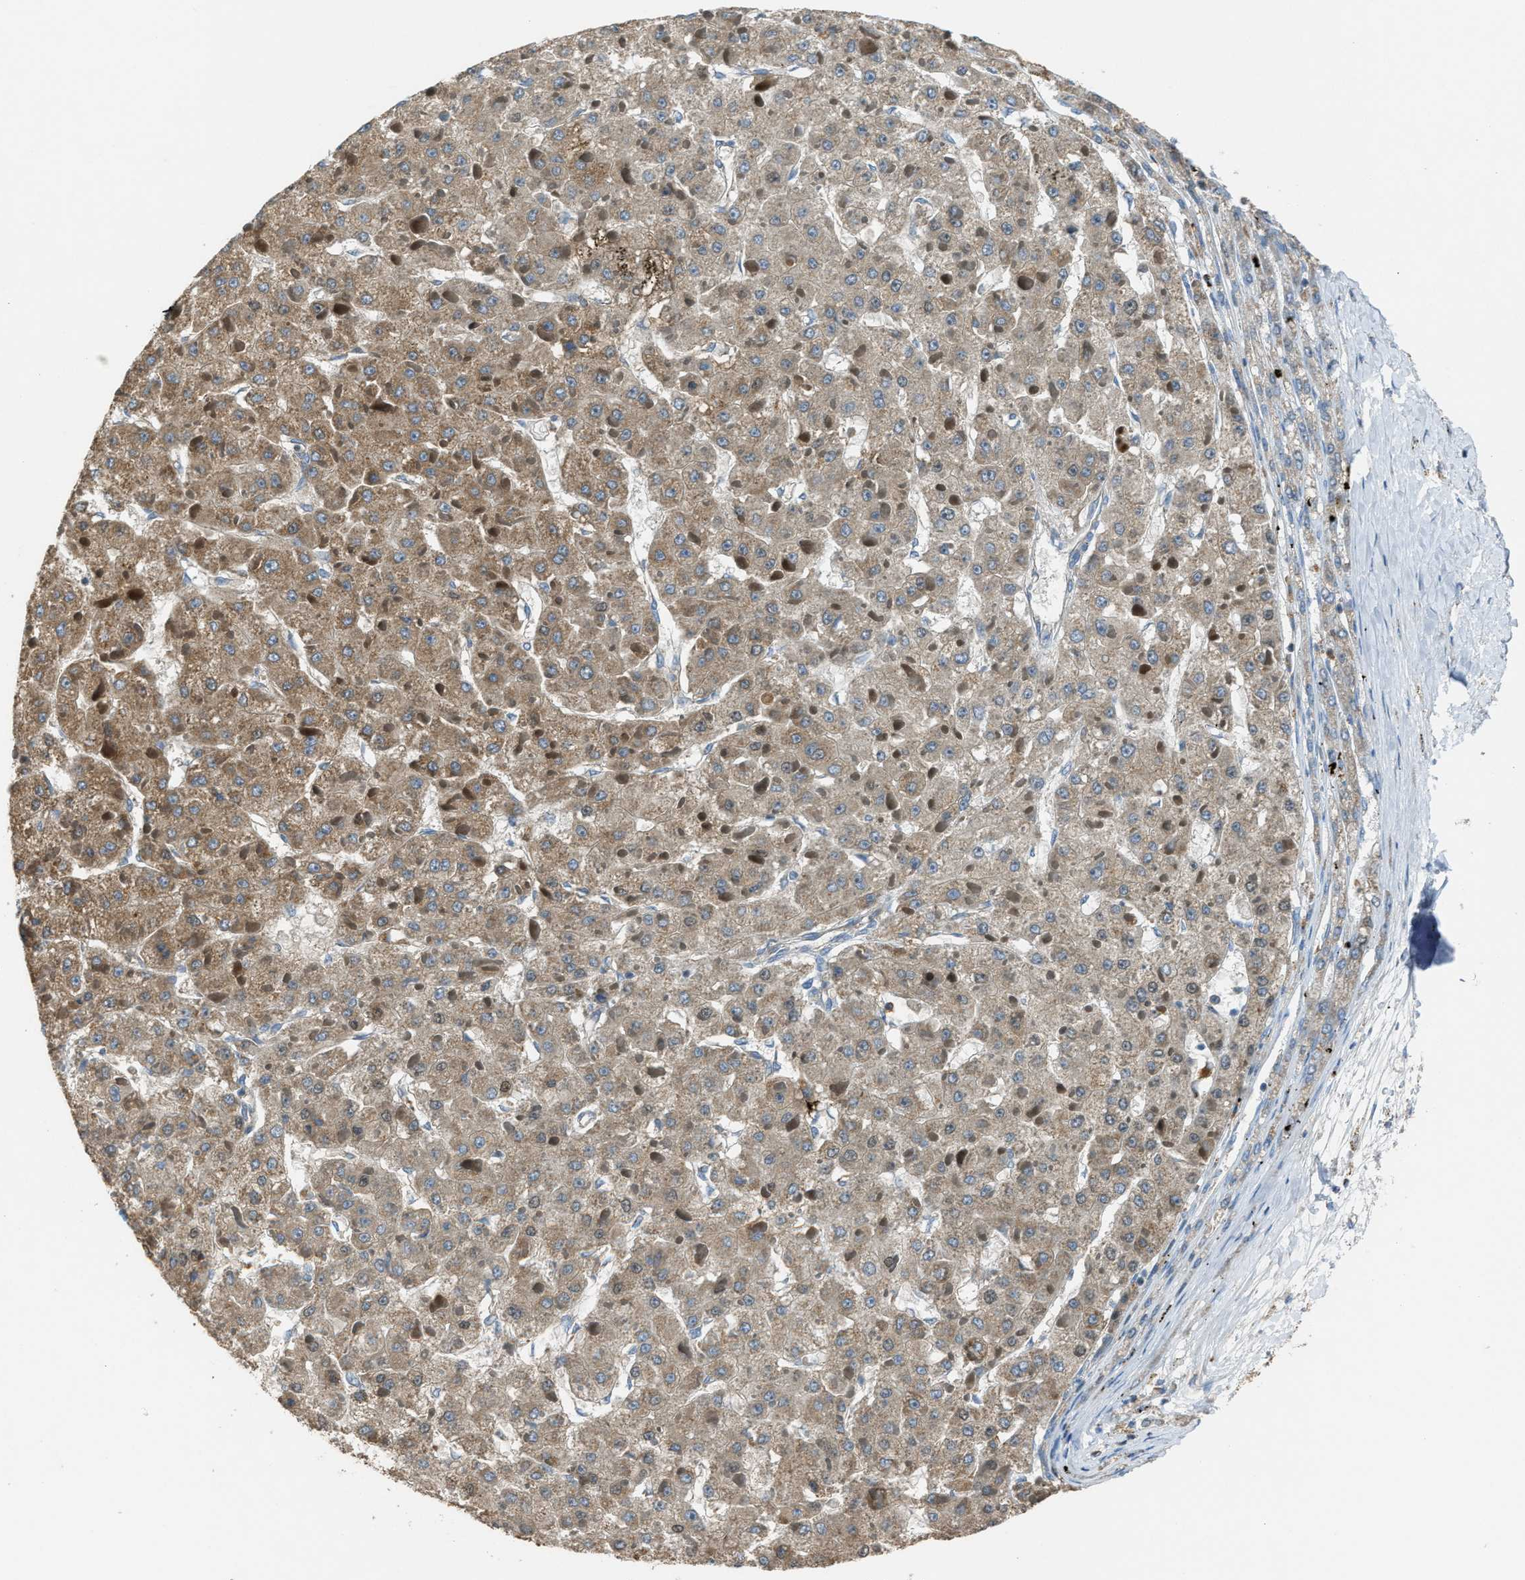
{"staining": {"intensity": "moderate", "quantity": "25%-75%", "location": "cytoplasmic/membranous,nuclear"}, "tissue": "liver cancer", "cell_type": "Tumor cells", "image_type": "cancer", "snomed": [{"axis": "morphology", "description": "Carcinoma, Hepatocellular, NOS"}, {"axis": "topography", "description": "Liver"}], "caption": "Protein staining of liver cancer (hepatocellular carcinoma) tissue shows moderate cytoplasmic/membranous and nuclear expression in about 25%-75% of tumor cells.", "gene": "SLC25A11", "patient": {"sex": "female", "age": 73}}